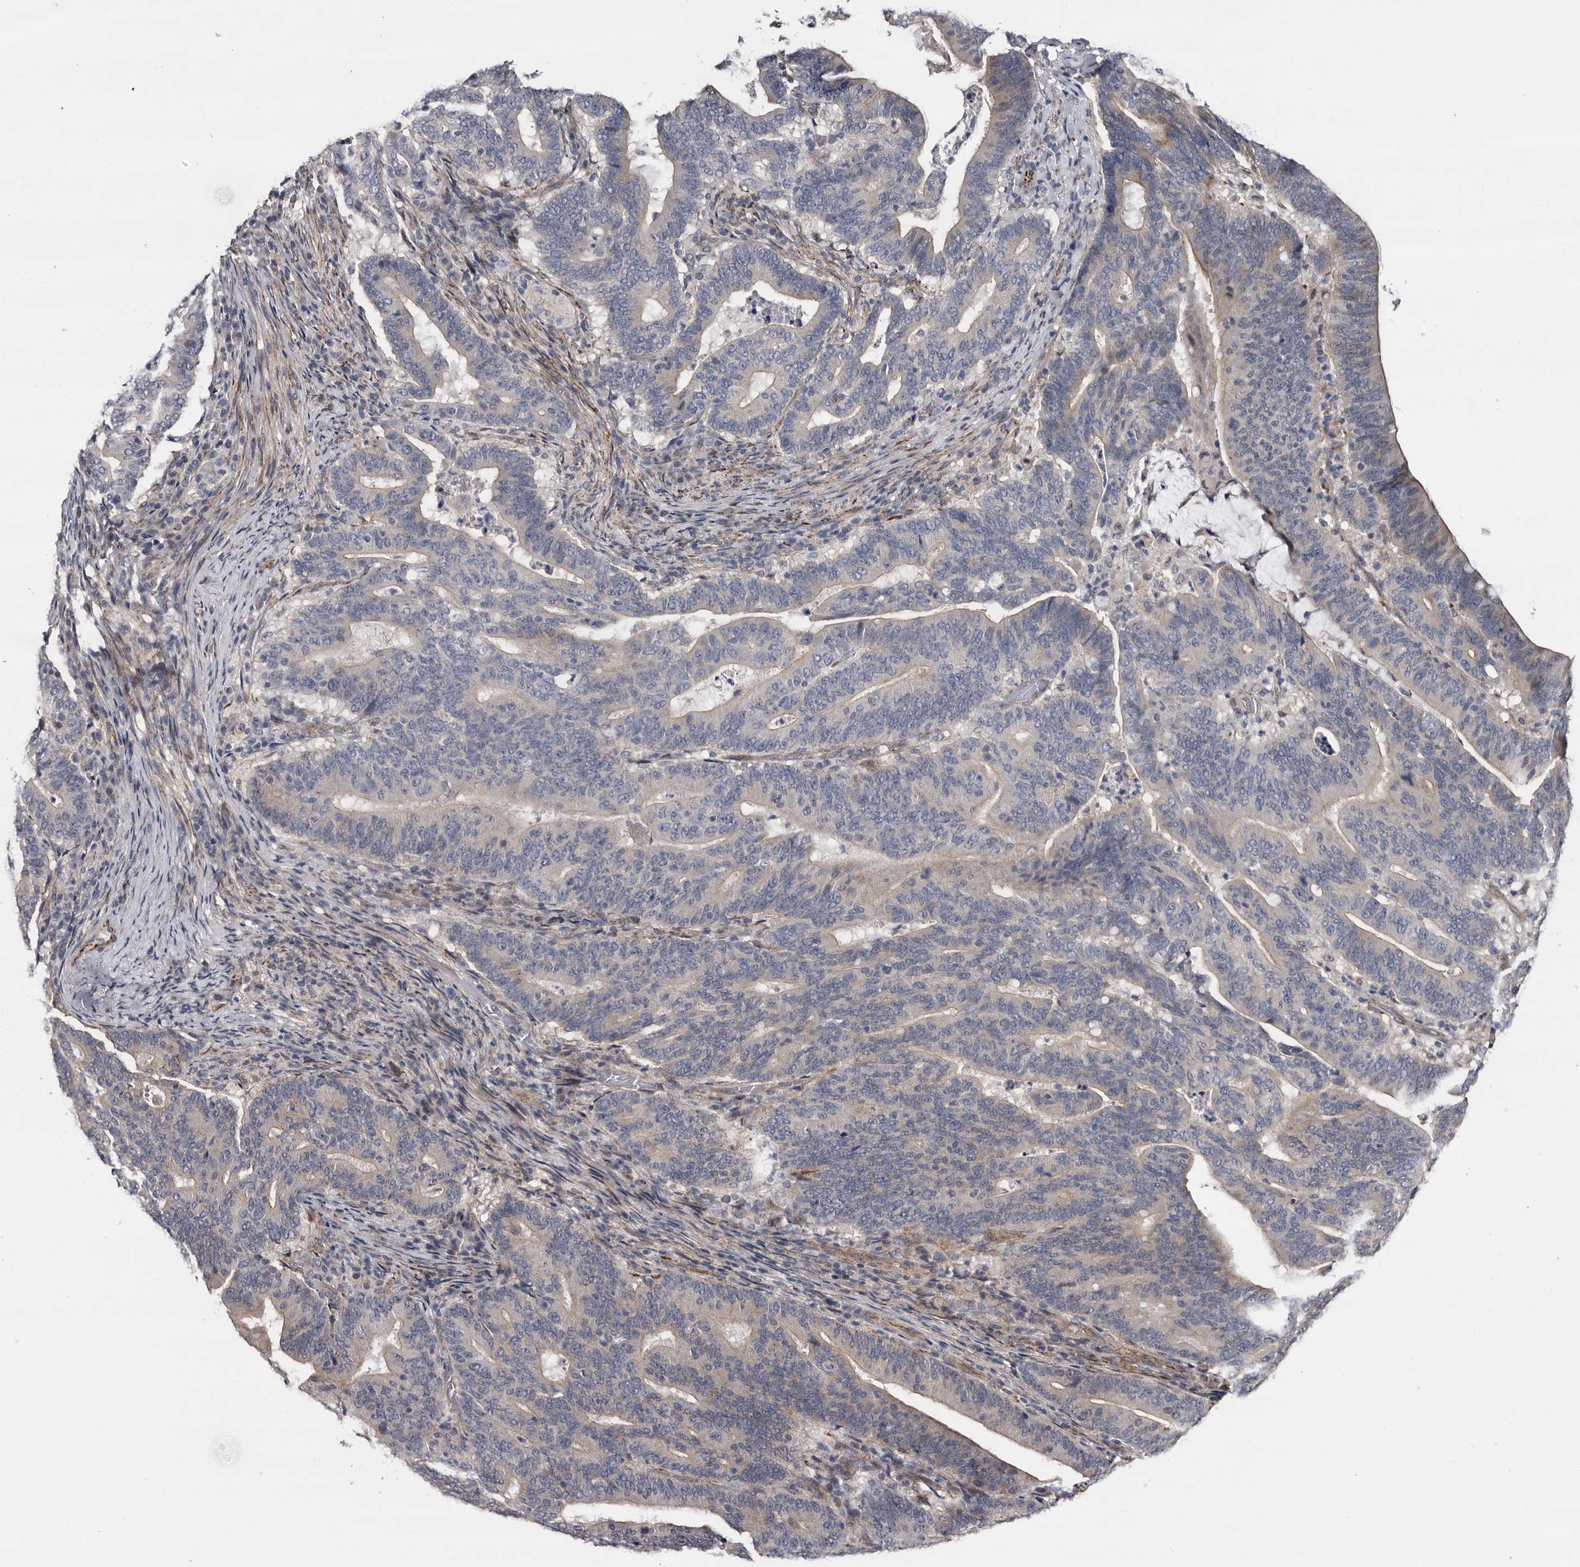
{"staining": {"intensity": "weak", "quantity": "<25%", "location": "cytoplasmic/membranous"}, "tissue": "colorectal cancer", "cell_type": "Tumor cells", "image_type": "cancer", "snomed": [{"axis": "morphology", "description": "Adenocarcinoma, NOS"}, {"axis": "topography", "description": "Colon"}], "caption": "This is a micrograph of IHC staining of colorectal cancer (adenocarcinoma), which shows no staining in tumor cells.", "gene": "ARMCX2", "patient": {"sex": "female", "age": 66}}